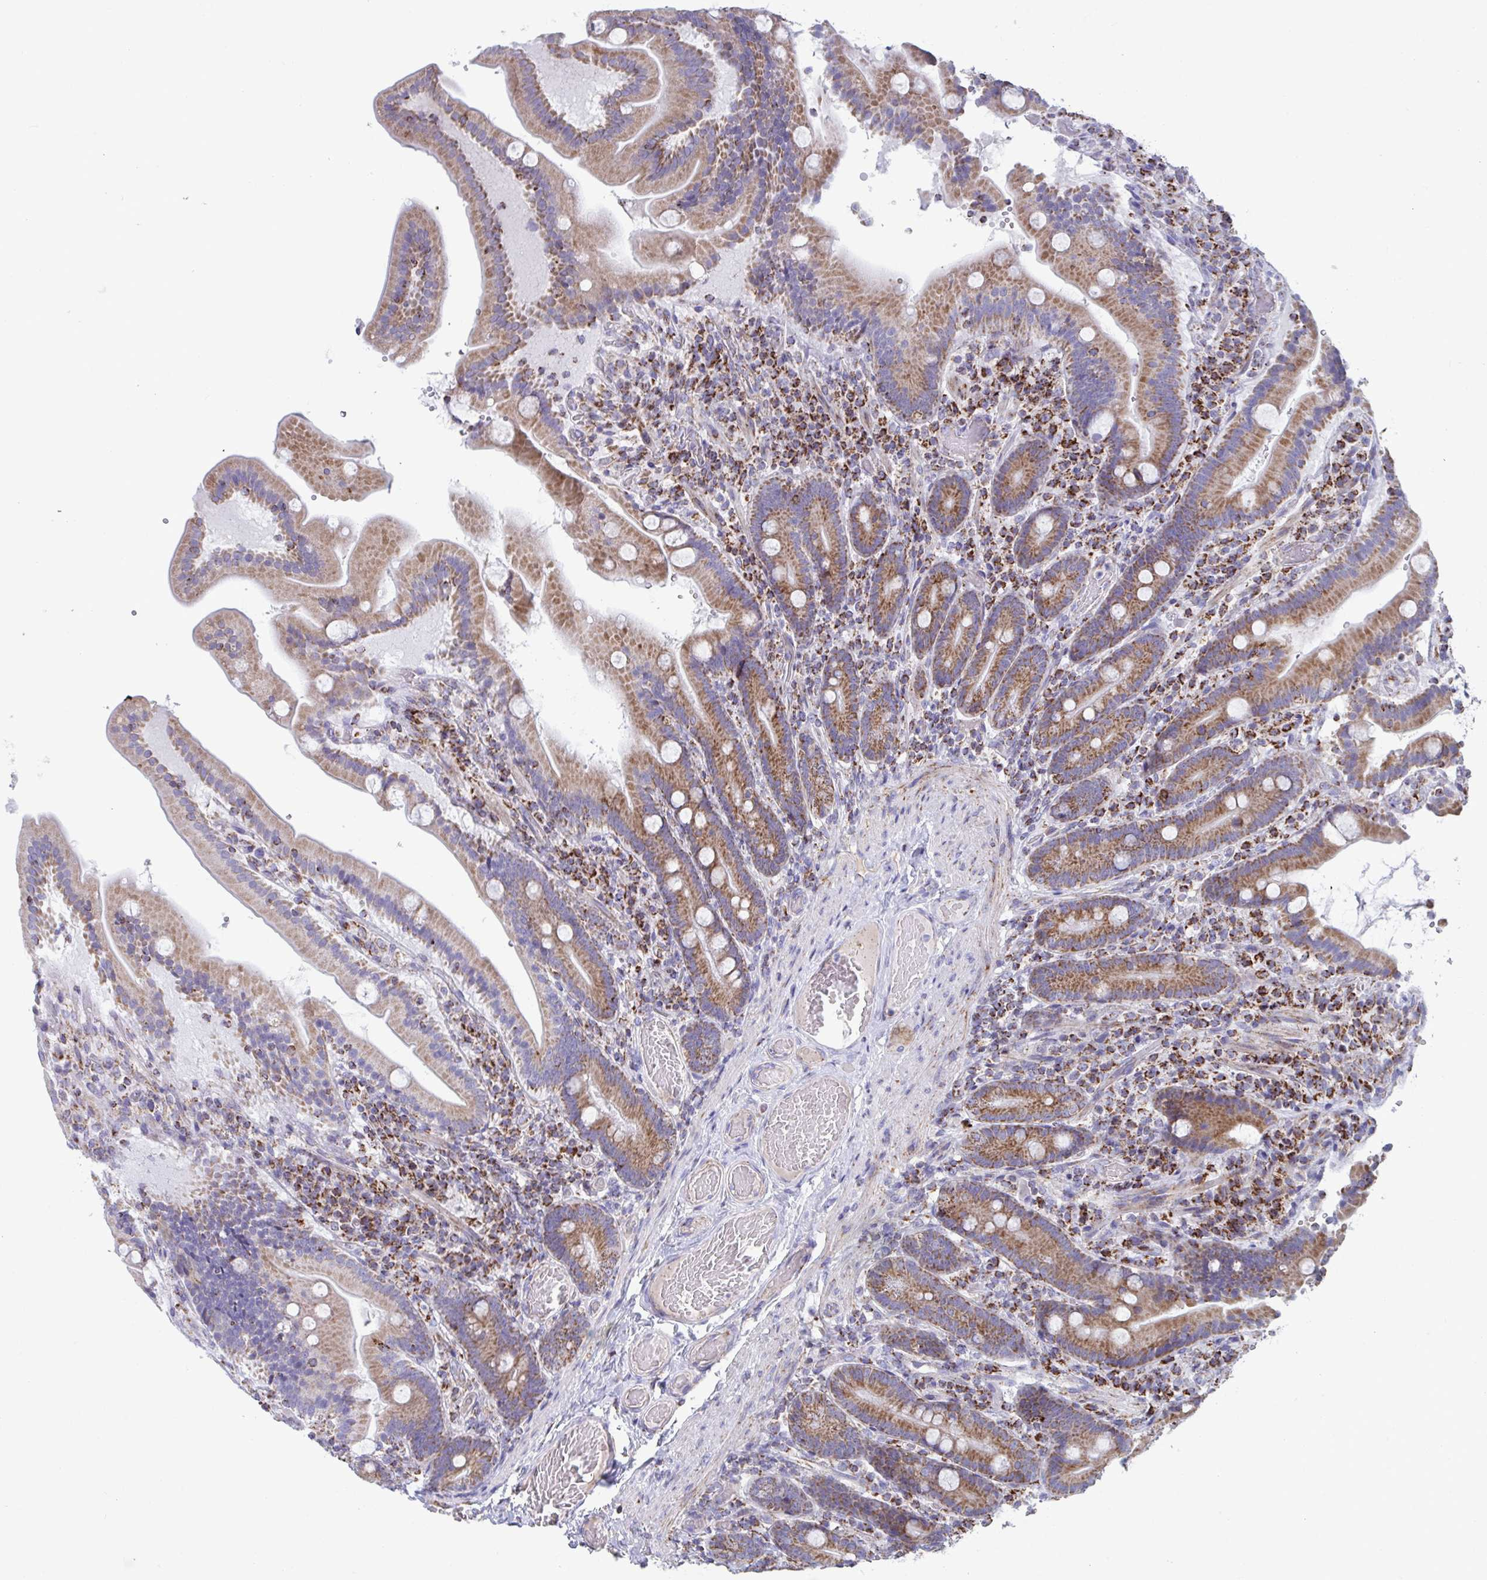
{"staining": {"intensity": "moderate", "quantity": ">75%", "location": "cytoplasmic/membranous"}, "tissue": "duodenum", "cell_type": "Glandular cells", "image_type": "normal", "snomed": [{"axis": "morphology", "description": "Normal tissue, NOS"}, {"axis": "topography", "description": "Duodenum"}], "caption": "A photomicrograph of duodenum stained for a protein shows moderate cytoplasmic/membranous brown staining in glandular cells.", "gene": "BCAT2", "patient": {"sex": "female", "age": 62}}